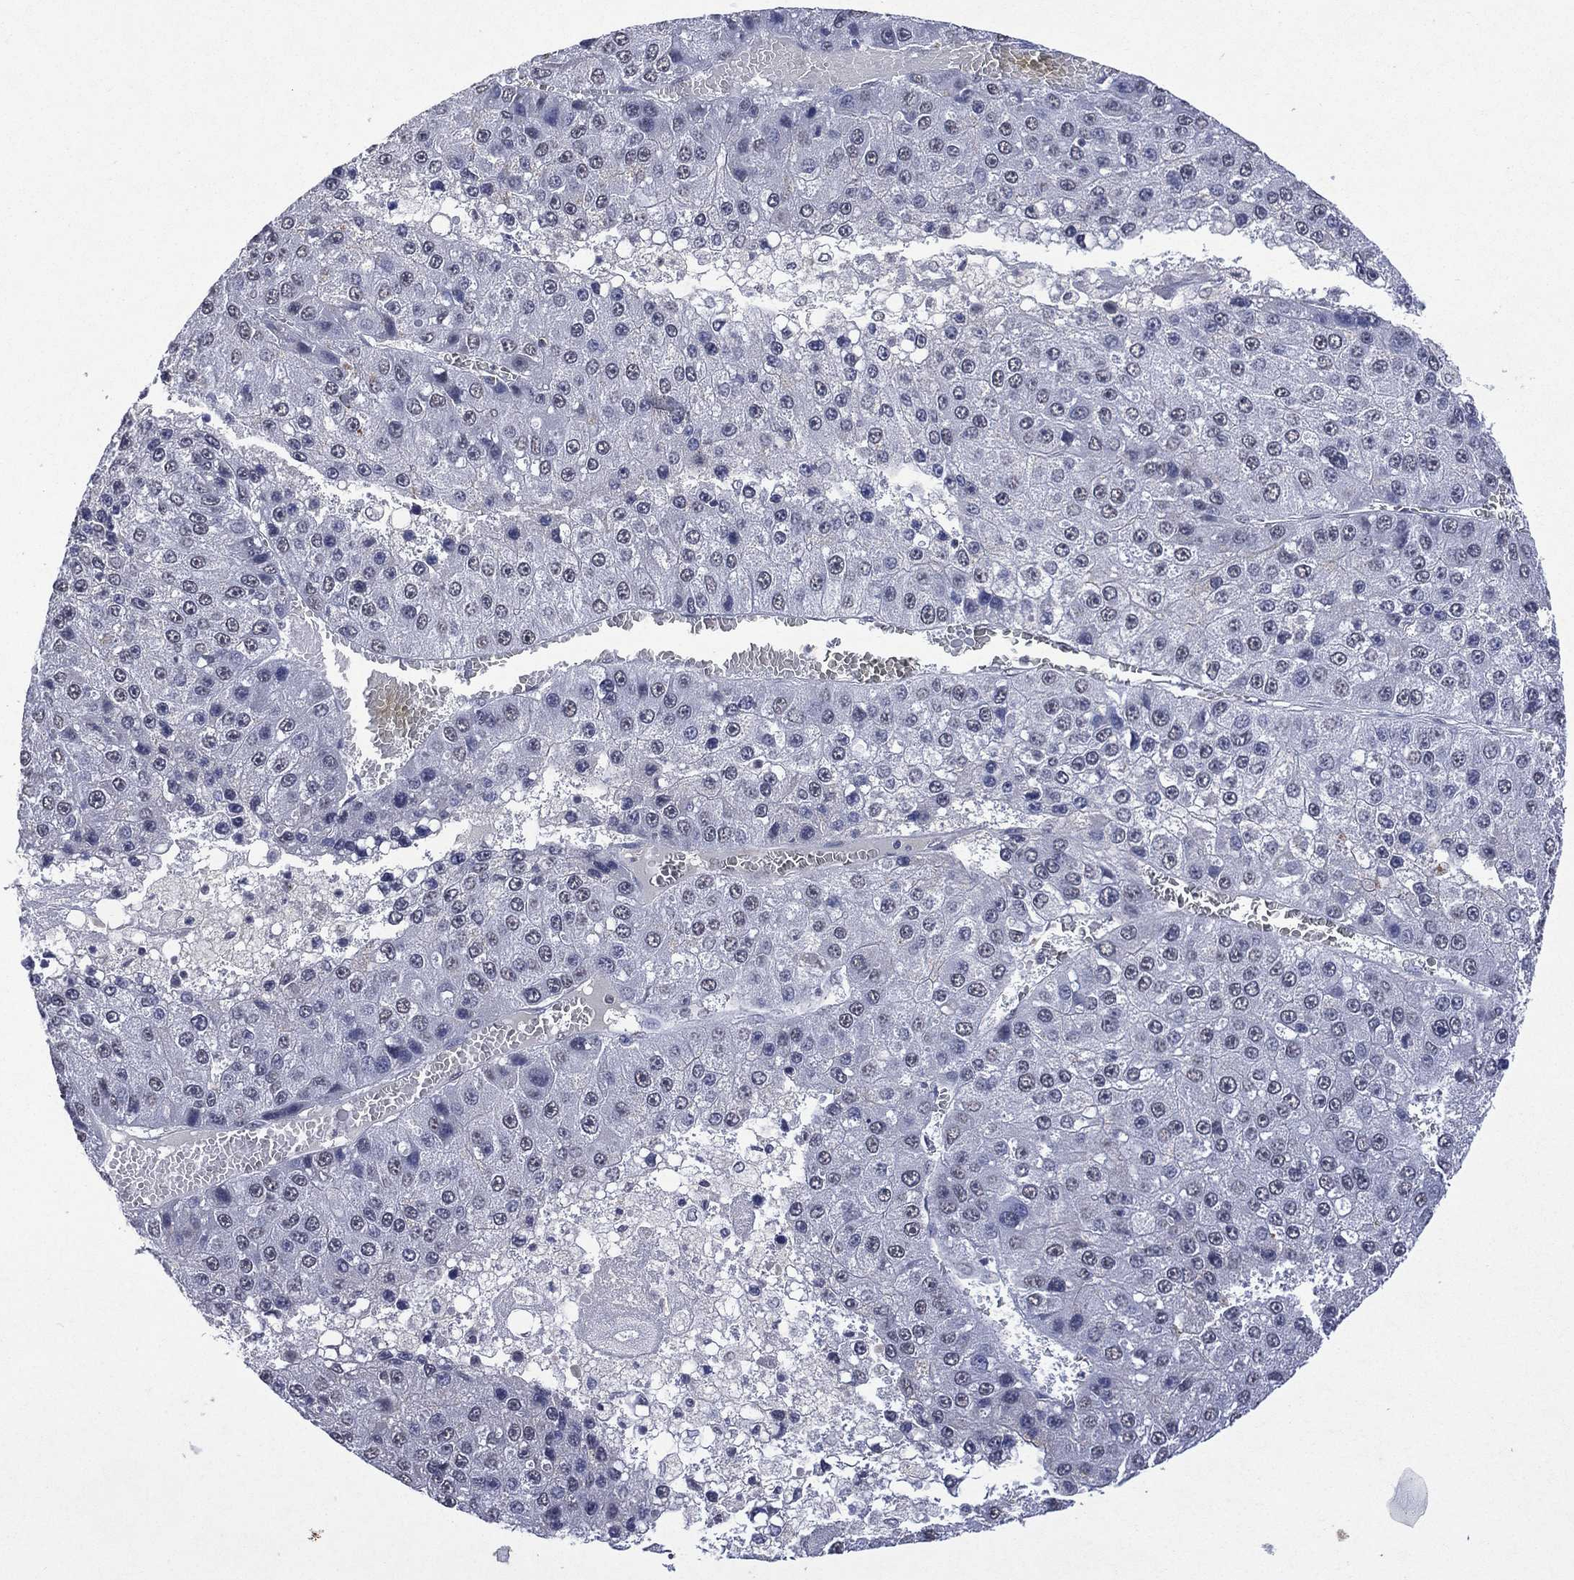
{"staining": {"intensity": "negative", "quantity": "none", "location": "none"}, "tissue": "liver cancer", "cell_type": "Tumor cells", "image_type": "cancer", "snomed": [{"axis": "morphology", "description": "Carcinoma, Hepatocellular, NOS"}, {"axis": "topography", "description": "Liver"}], "caption": "Image shows no significant protein expression in tumor cells of hepatocellular carcinoma (liver).", "gene": "ASB10", "patient": {"sex": "female", "age": 73}}